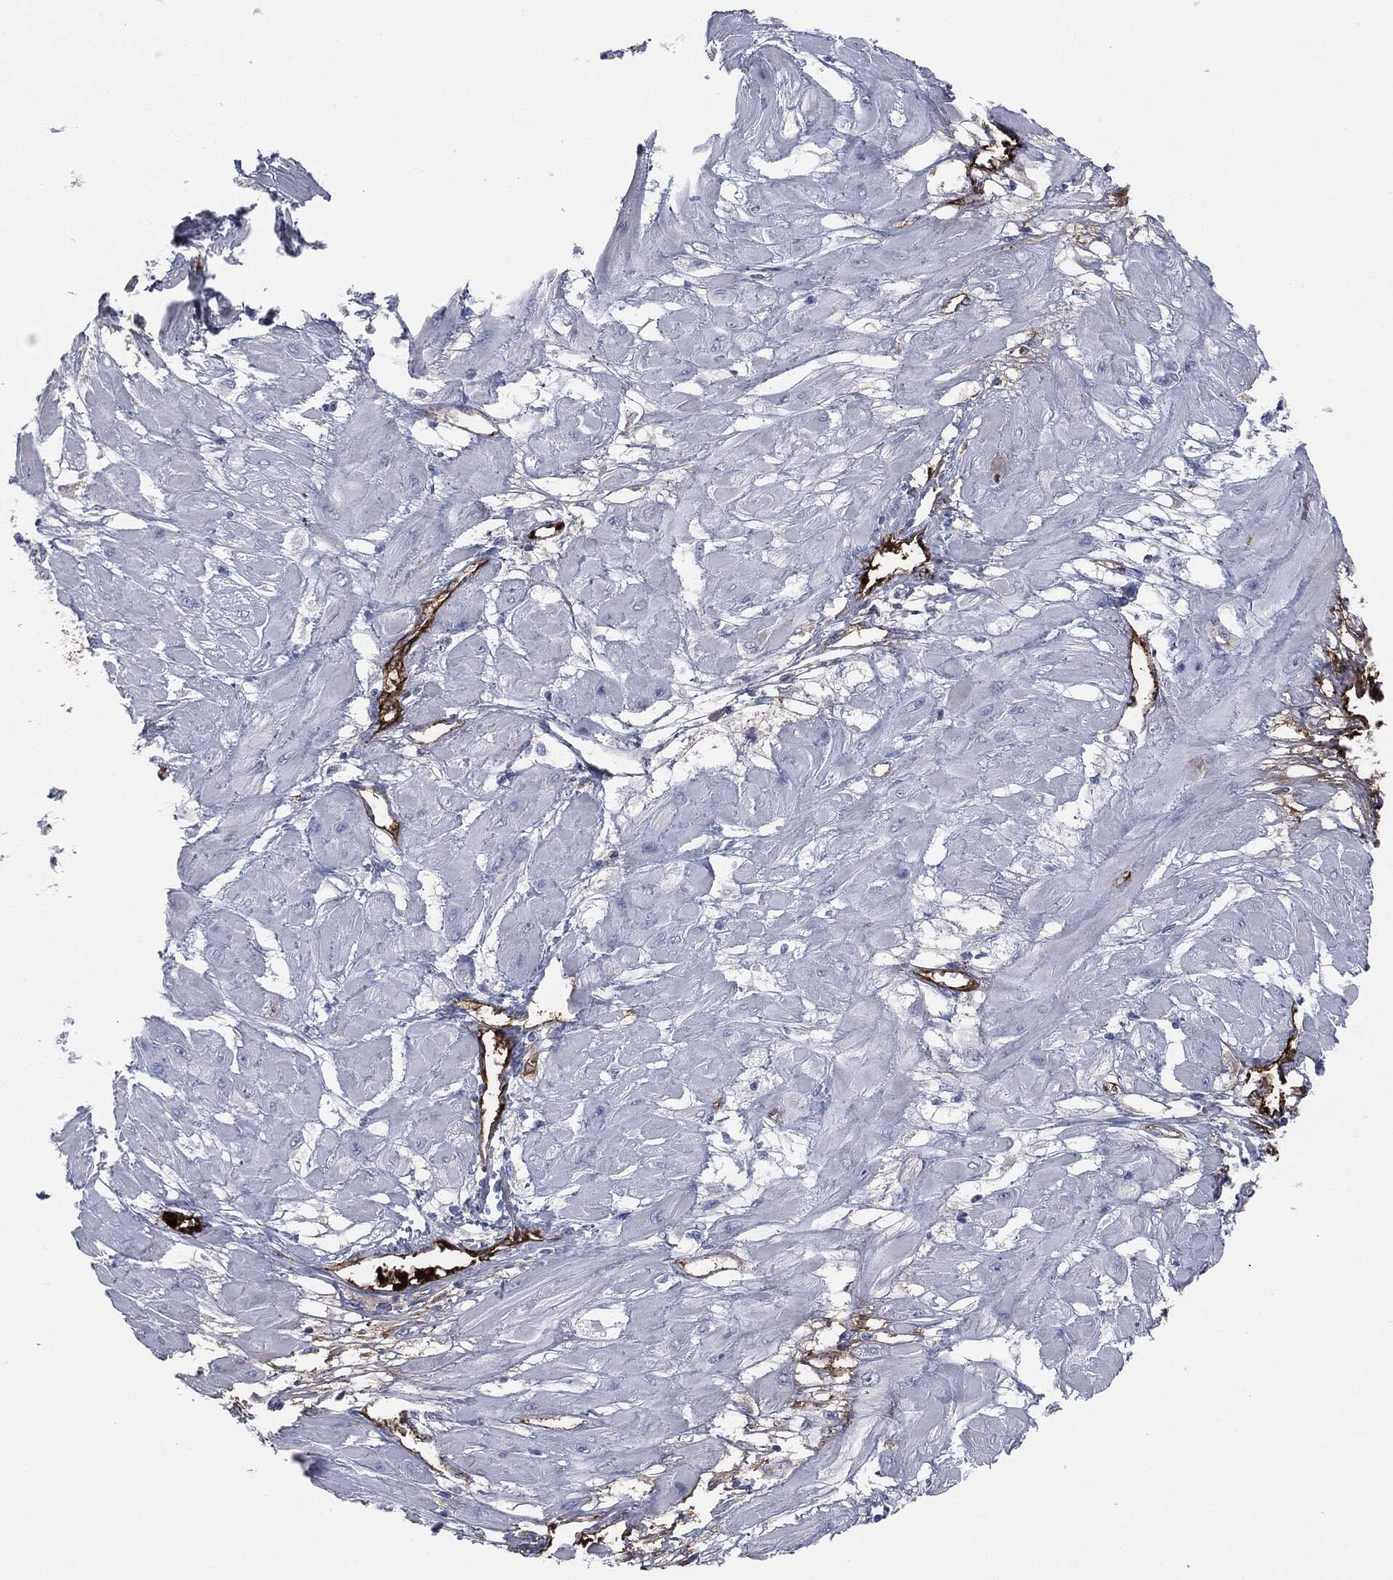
{"staining": {"intensity": "negative", "quantity": "none", "location": "none"}, "tissue": "cervical cancer", "cell_type": "Tumor cells", "image_type": "cancer", "snomed": [{"axis": "morphology", "description": "Squamous cell carcinoma, NOS"}, {"axis": "topography", "description": "Cervix"}], "caption": "Immunohistochemistry photomicrograph of neoplastic tissue: cervical squamous cell carcinoma stained with DAB (3,3'-diaminobenzidine) shows no significant protein positivity in tumor cells.", "gene": "APOB", "patient": {"sex": "female", "age": 34}}